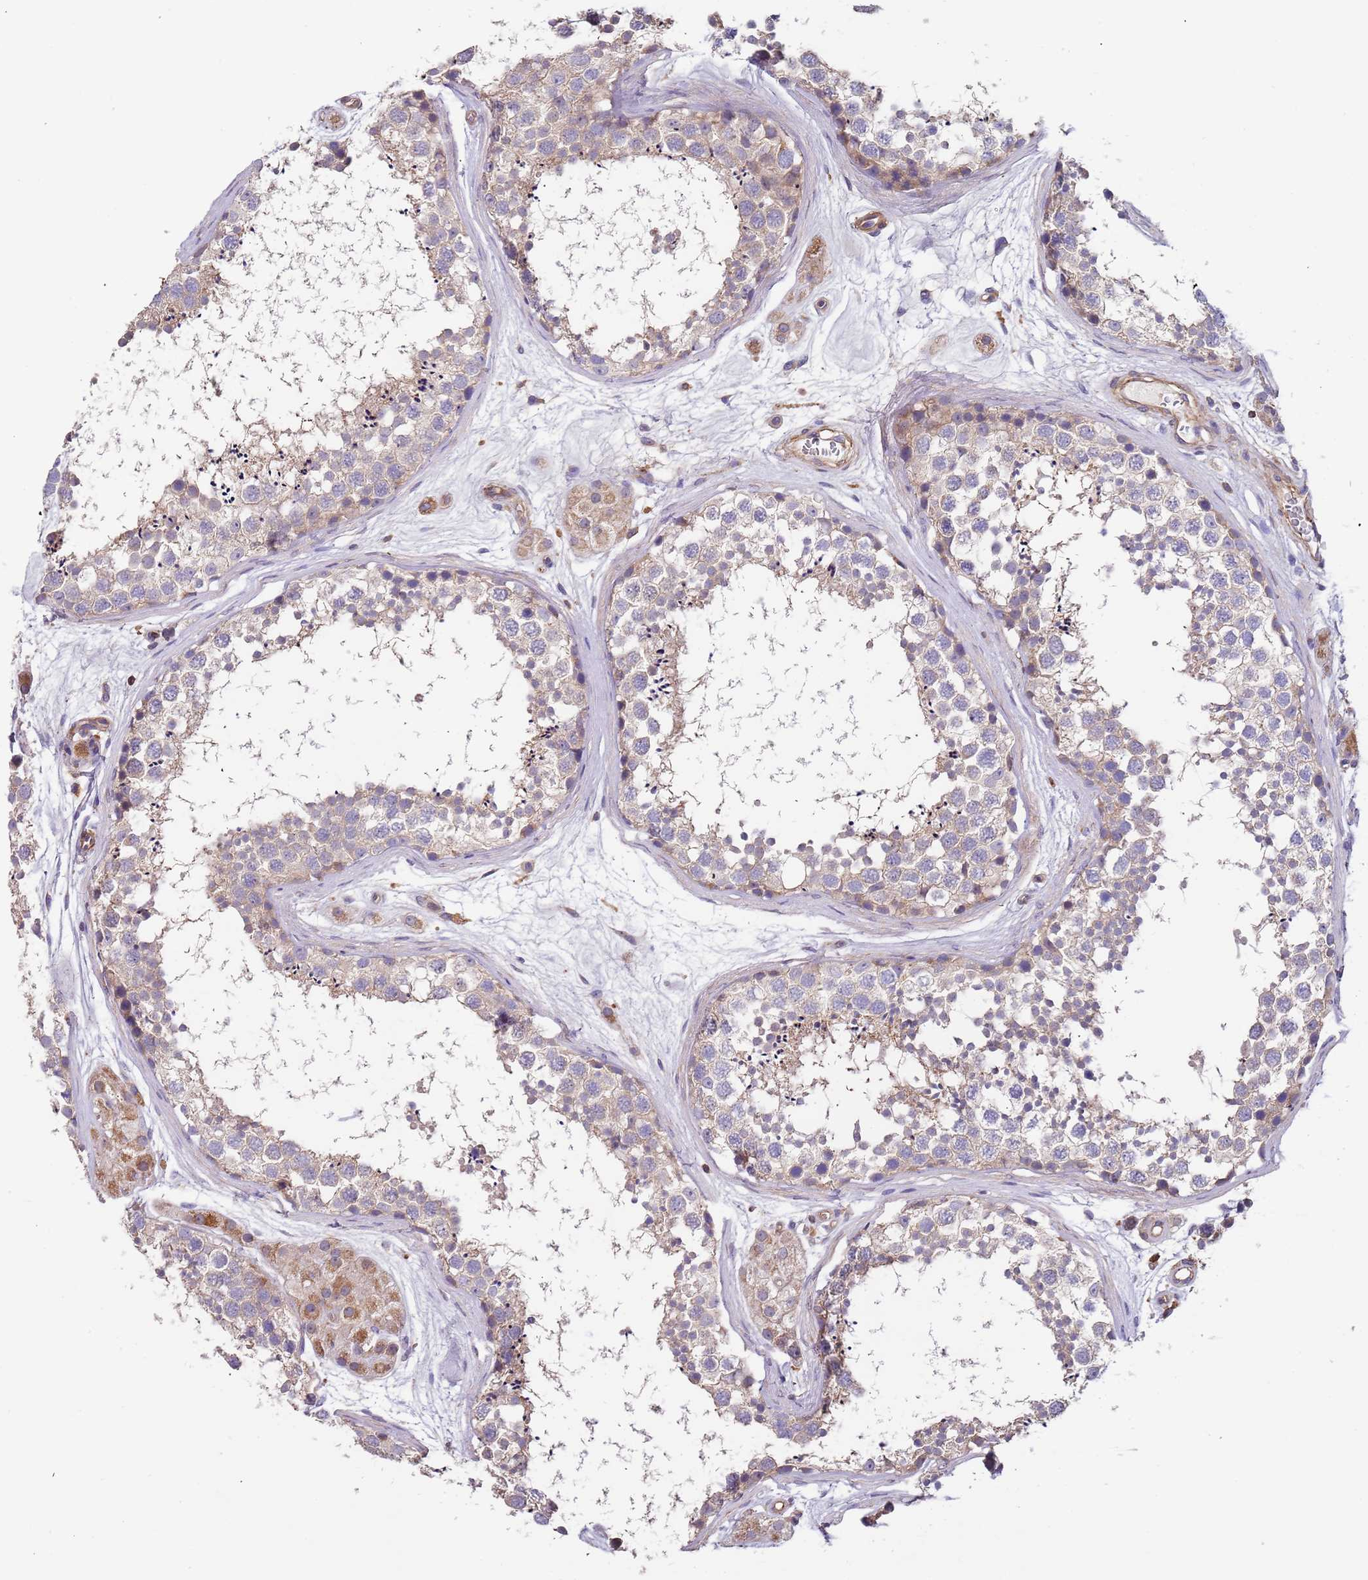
{"staining": {"intensity": "weak", "quantity": "<25%", "location": "cytoplasmic/membranous"}, "tissue": "testis", "cell_type": "Cells in seminiferous ducts", "image_type": "normal", "snomed": [{"axis": "morphology", "description": "Normal tissue, NOS"}, {"axis": "topography", "description": "Testis"}], "caption": "Cells in seminiferous ducts show no significant protein staining in unremarkable testis. (Brightfield microscopy of DAB (3,3'-diaminobenzidine) IHC at high magnification).", "gene": "SYT4", "patient": {"sex": "male", "age": 56}}